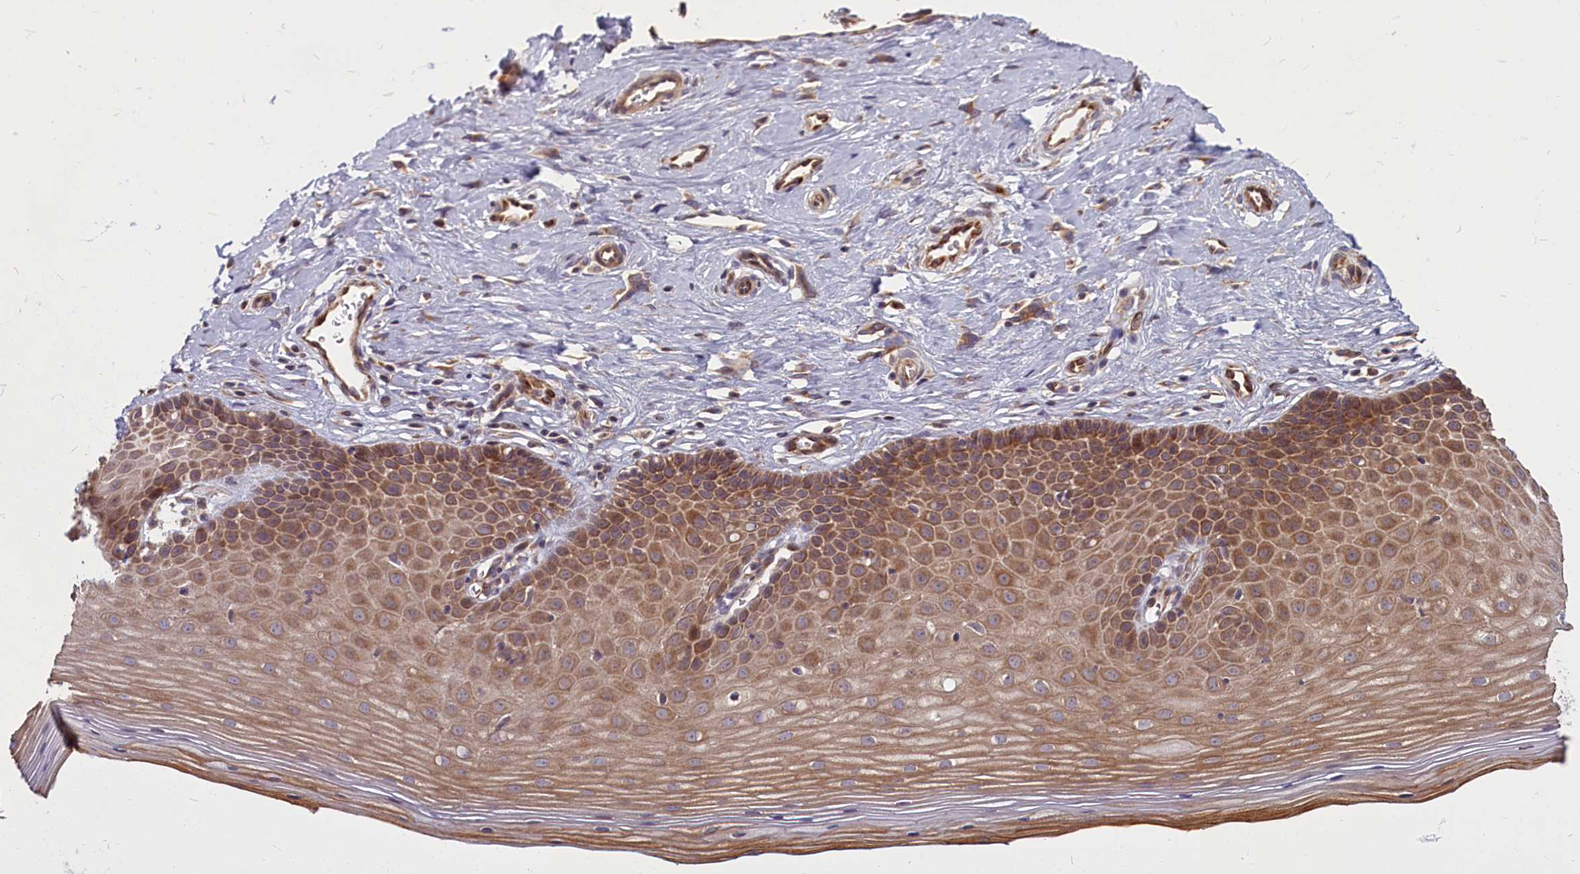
{"staining": {"intensity": "moderate", "quantity": ">75%", "location": "cytoplasmic/membranous"}, "tissue": "cervix", "cell_type": "Glandular cells", "image_type": "normal", "snomed": [{"axis": "morphology", "description": "Normal tissue, NOS"}, {"axis": "topography", "description": "Cervix"}], "caption": "This photomicrograph exhibits immunohistochemistry staining of benign human cervix, with medium moderate cytoplasmic/membranous positivity in about >75% of glandular cells.", "gene": "ENSG00000274944", "patient": {"sex": "female", "age": 36}}